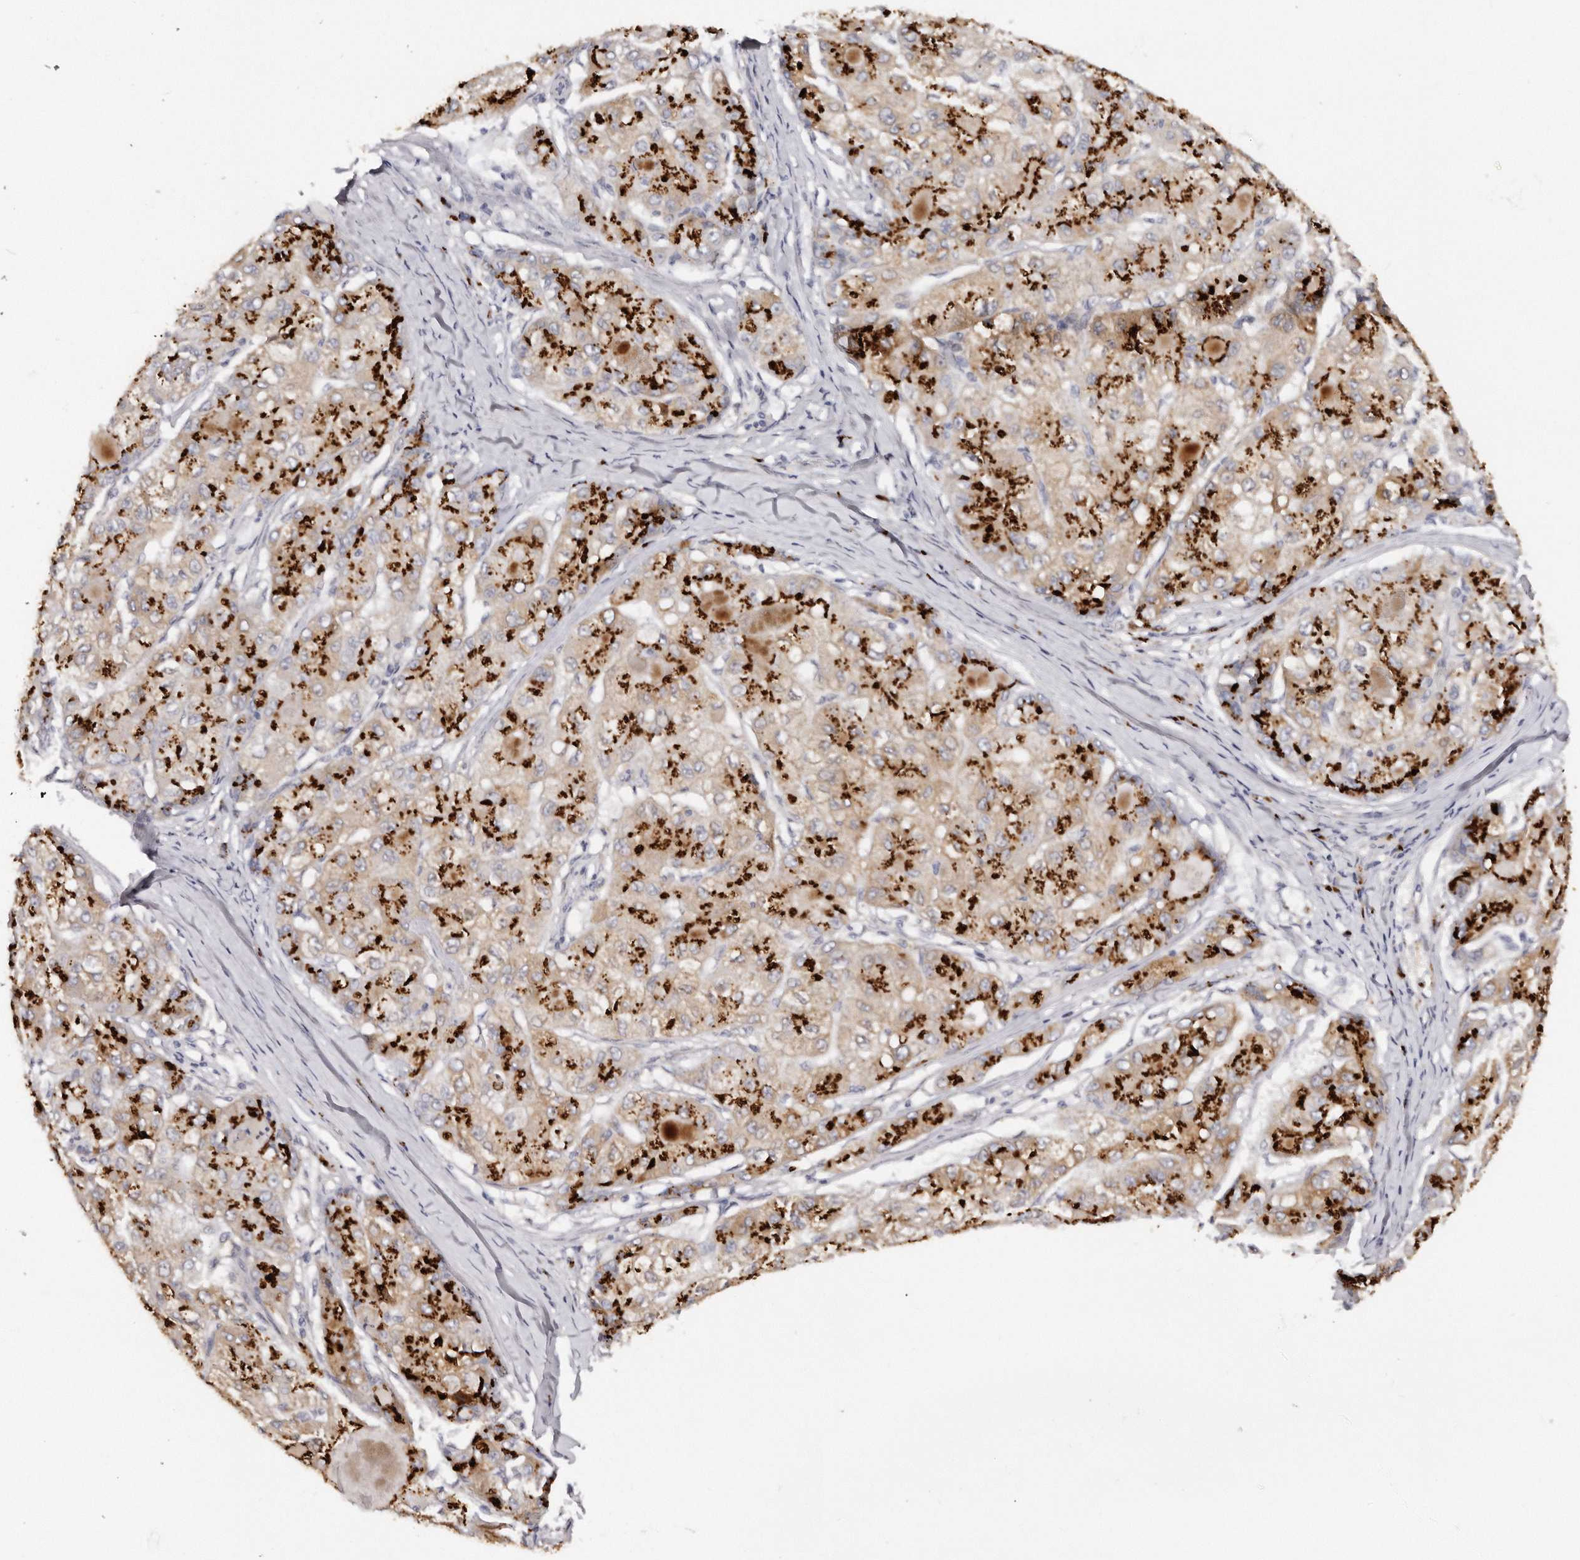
{"staining": {"intensity": "strong", "quantity": ">75%", "location": "cytoplasmic/membranous"}, "tissue": "liver cancer", "cell_type": "Tumor cells", "image_type": "cancer", "snomed": [{"axis": "morphology", "description": "Carcinoma, Hepatocellular, NOS"}, {"axis": "topography", "description": "Liver"}], "caption": "This micrograph reveals immunohistochemistry staining of human hepatocellular carcinoma (liver), with high strong cytoplasmic/membranous expression in about >75% of tumor cells.", "gene": "DACT2", "patient": {"sex": "male", "age": 80}}